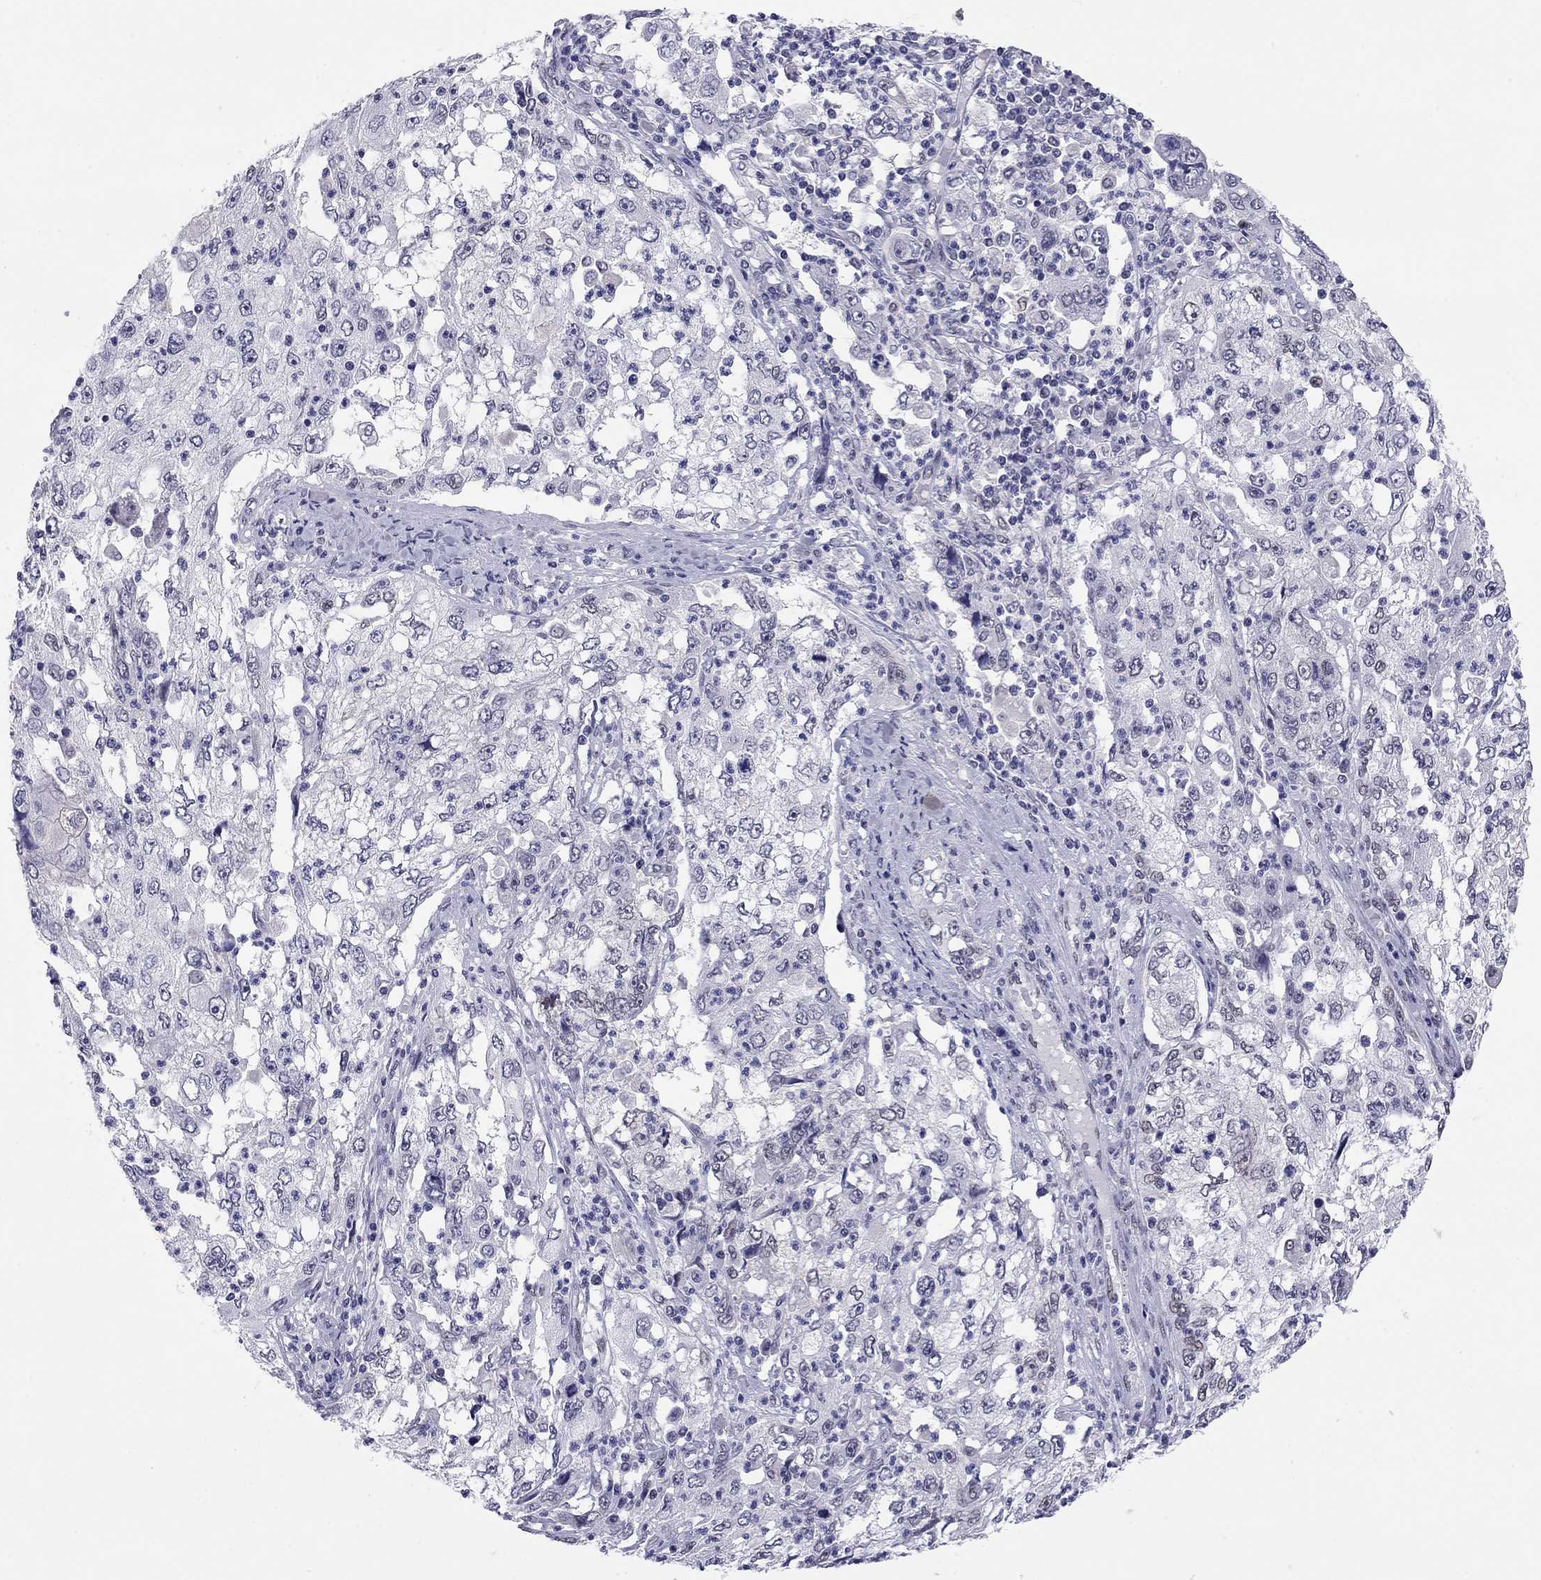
{"staining": {"intensity": "negative", "quantity": "none", "location": "none"}, "tissue": "cervical cancer", "cell_type": "Tumor cells", "image_type": "cancer", "snomed": [{"axis": "morphology", "description": "Squamous cell carcinoma, NOS"}, {"axis": "topography", "description": "Cervix"}], "caption": "Micrograph shows no protein expression in tumor cells of cervical cancer tissue.", "gene": "DOT1L", "patient": {"sex": "female", "age": 36}}